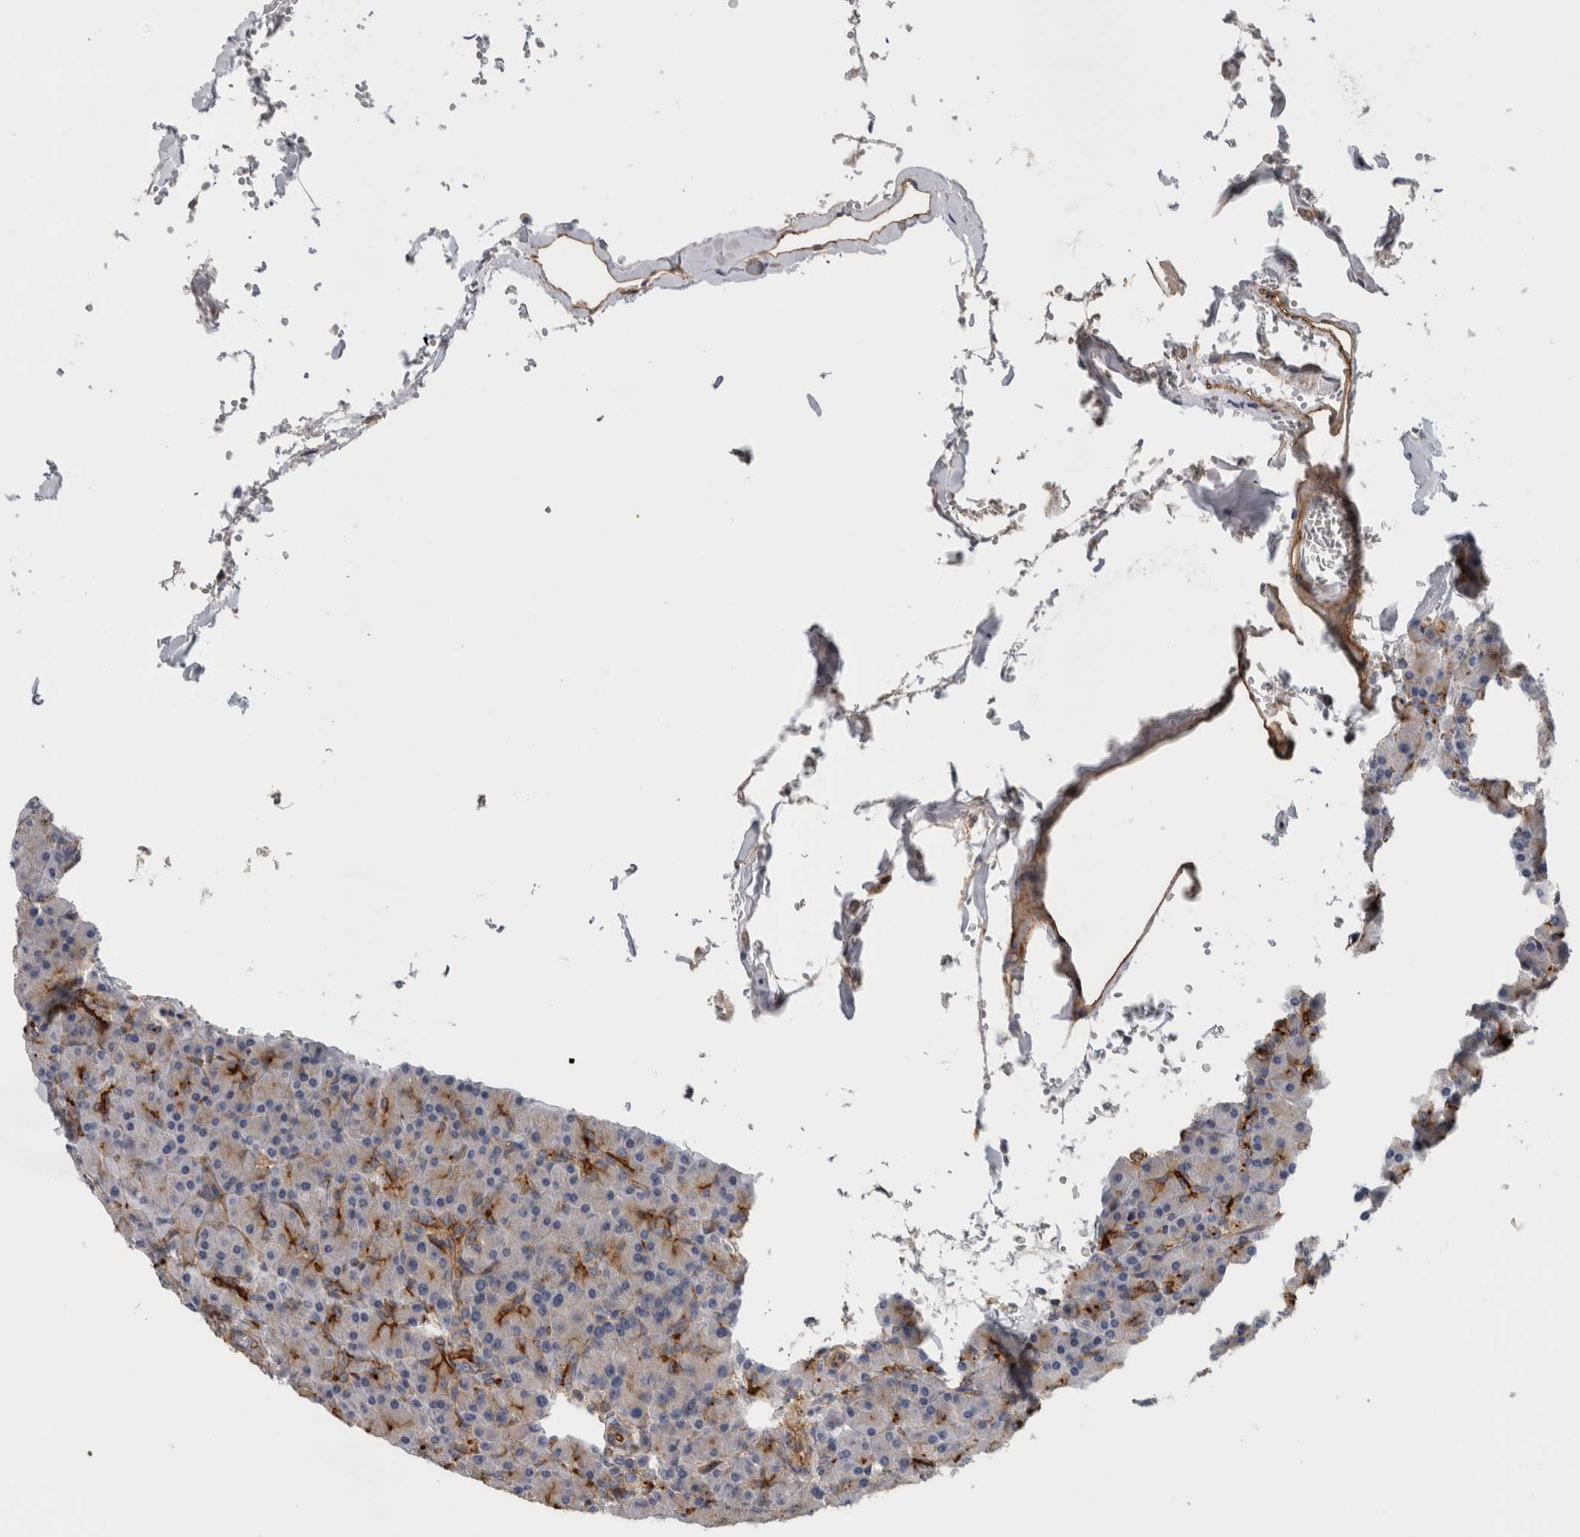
{"staining": {"intensity": "moderate", "quantity": "<25%", "location": "cytoplasmic/membranous"}, "tissue": "pancreas", "cell_type": "Exocrine glandular cells", "image_type": "normal", "snomed": [{"axis": "morphology", "description": "Normal tissue, NOS"}, {"axis": "topography", "description": "Pancreas"}], "caption": "Protein expression analysis of unremarkable pancreas shows moderate cytoplasmic/membranous positivity in about <25% of exocrine glandular cells. (DAB (3,3'-diaminobenzidine) IHC, brown staining for protein, blue staining for nuclei).", "gene": "CD59", "patient": {"sex": "female", "age": 43}}